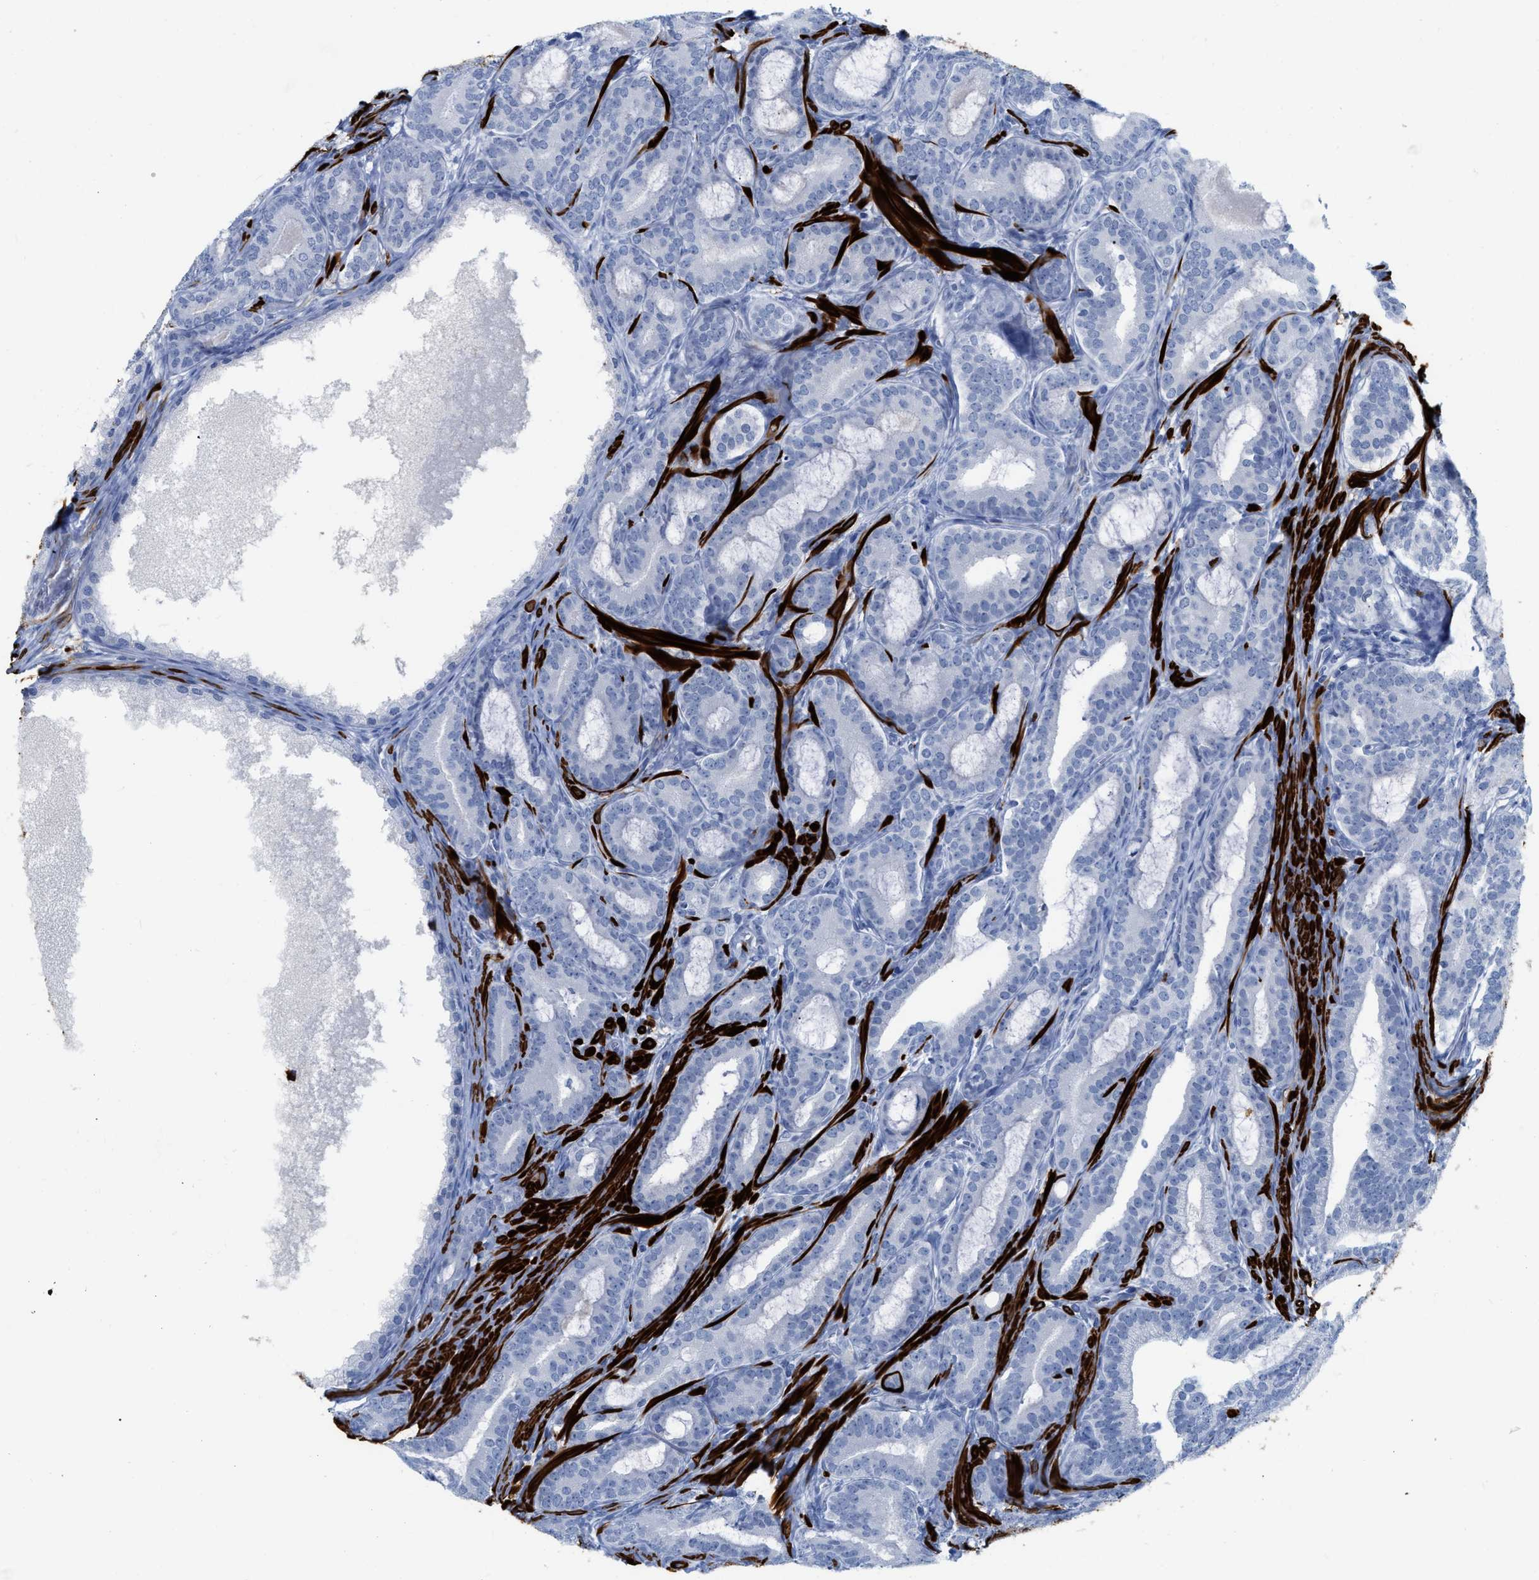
{"staining": {"intensity": "negative", "quantity": "none", "location": "none"}, "tissue": "prostate cancer", "cell_type": "Tumor cells", "image_type": "cancer", "snomed": [{"axis": "morphology", "description": "Adenocarcinoma, High grade"}, {"axis": "topography", "description": "Prostate"}], "caption": "This micrograph is of prostate adenocarcinoma (high-grade) stained with IHC to label a protein in brown with the nuclei are counter-stained blue. There is no positivity in tumor cells.", "gene": "TAGLN", "patient": {"sex": "male", "age": 60}}